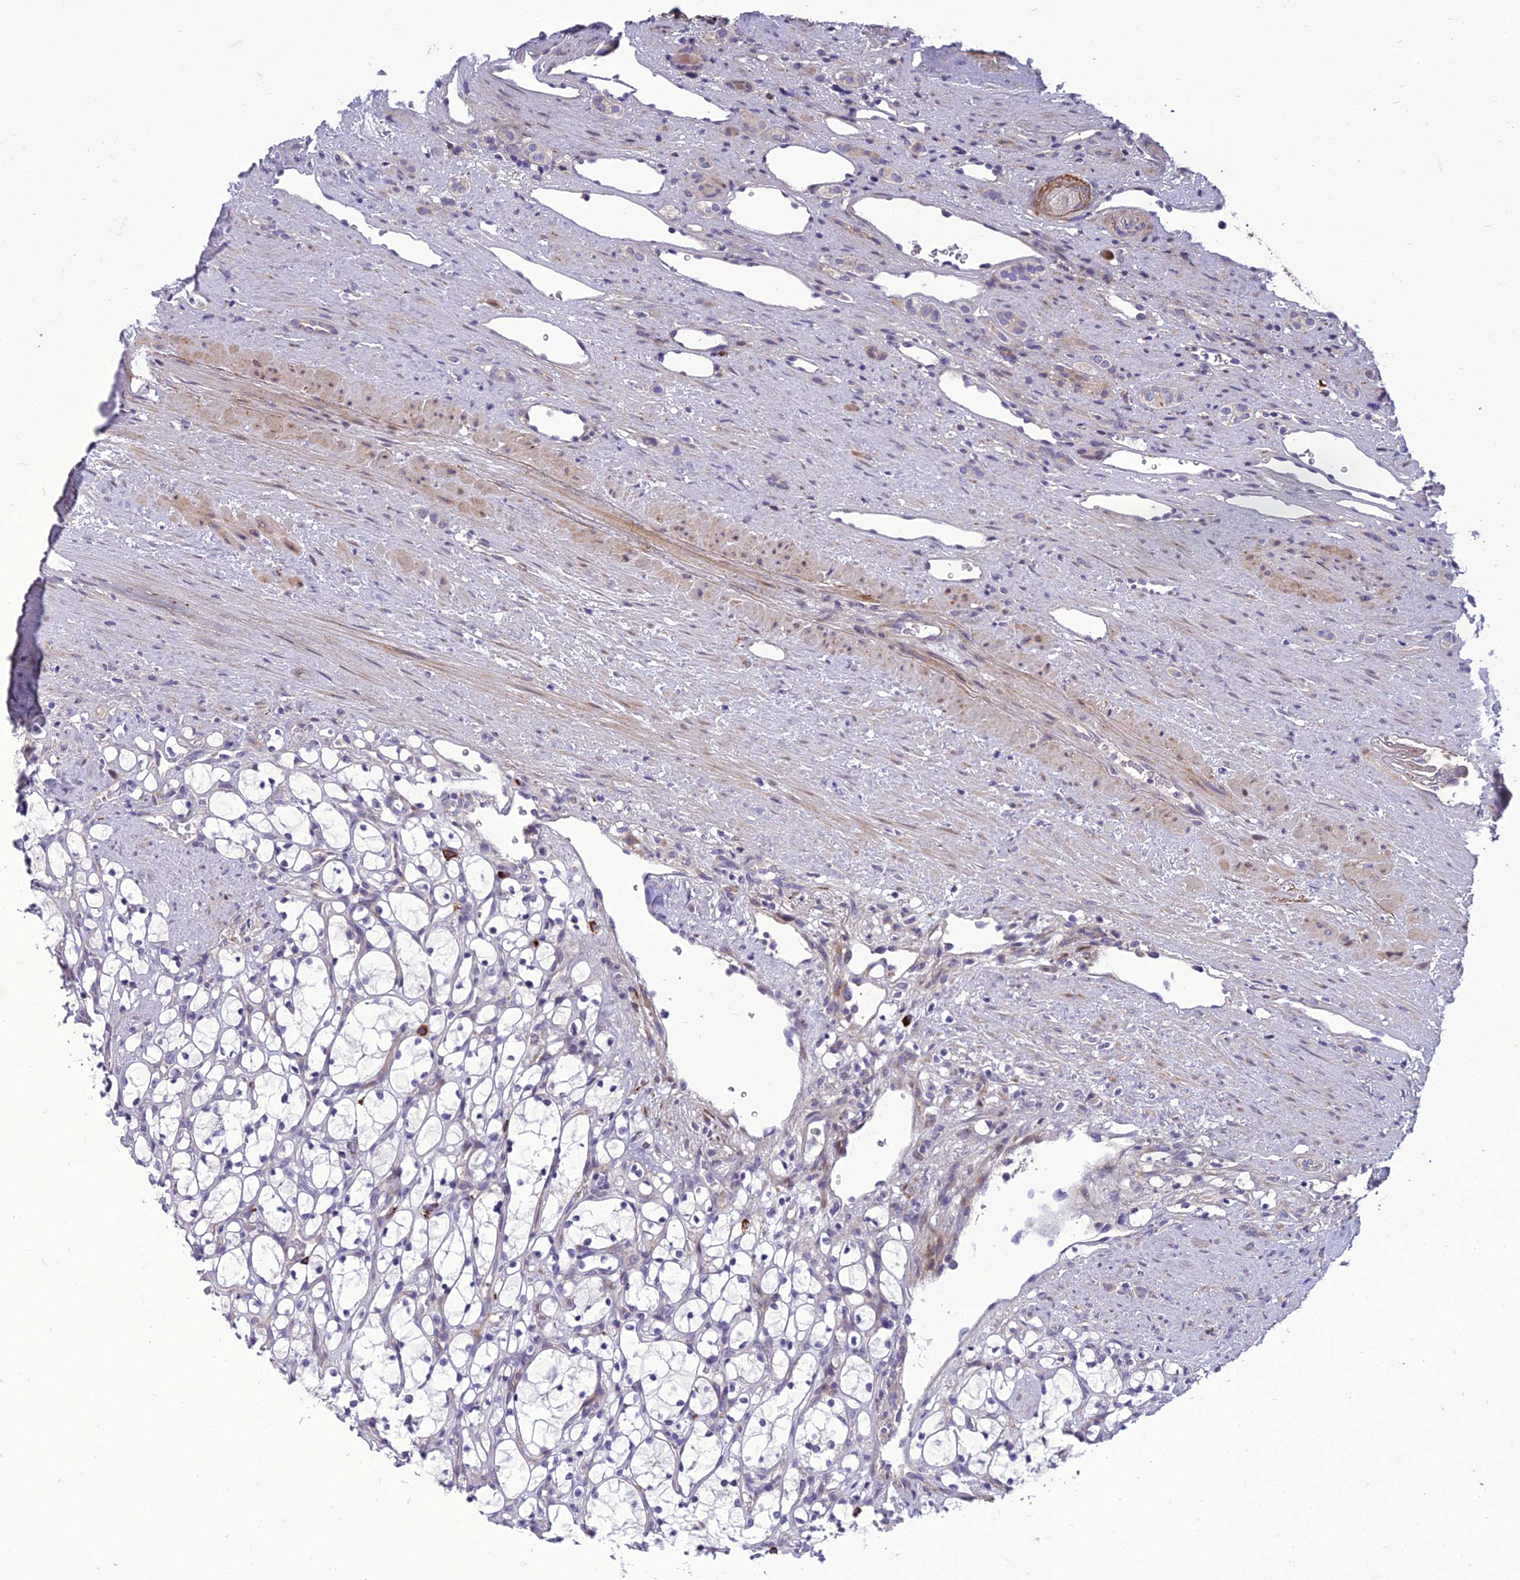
{"staining": {"intensity": "negative", "quantity": "none", "location": "none"}, "tissue": "renal cancer", "cell_type": "Tumor cells", "image_type": "cancer", "snomed": [{"axis": "morphology", "description": "Adenocarcinoma, NOS"}, {"axis": "topography", "description": "Kidney"}], "caption": "IHC image of neoplastic tissue: human adenocarcinoma (renal) stained with DAB (3,3'-diaminobenzidine) exhibits no significant protein expression in tumor cells.", "gene": "ADIPOR2", "patient": {"sex": "female", "age": 69}}